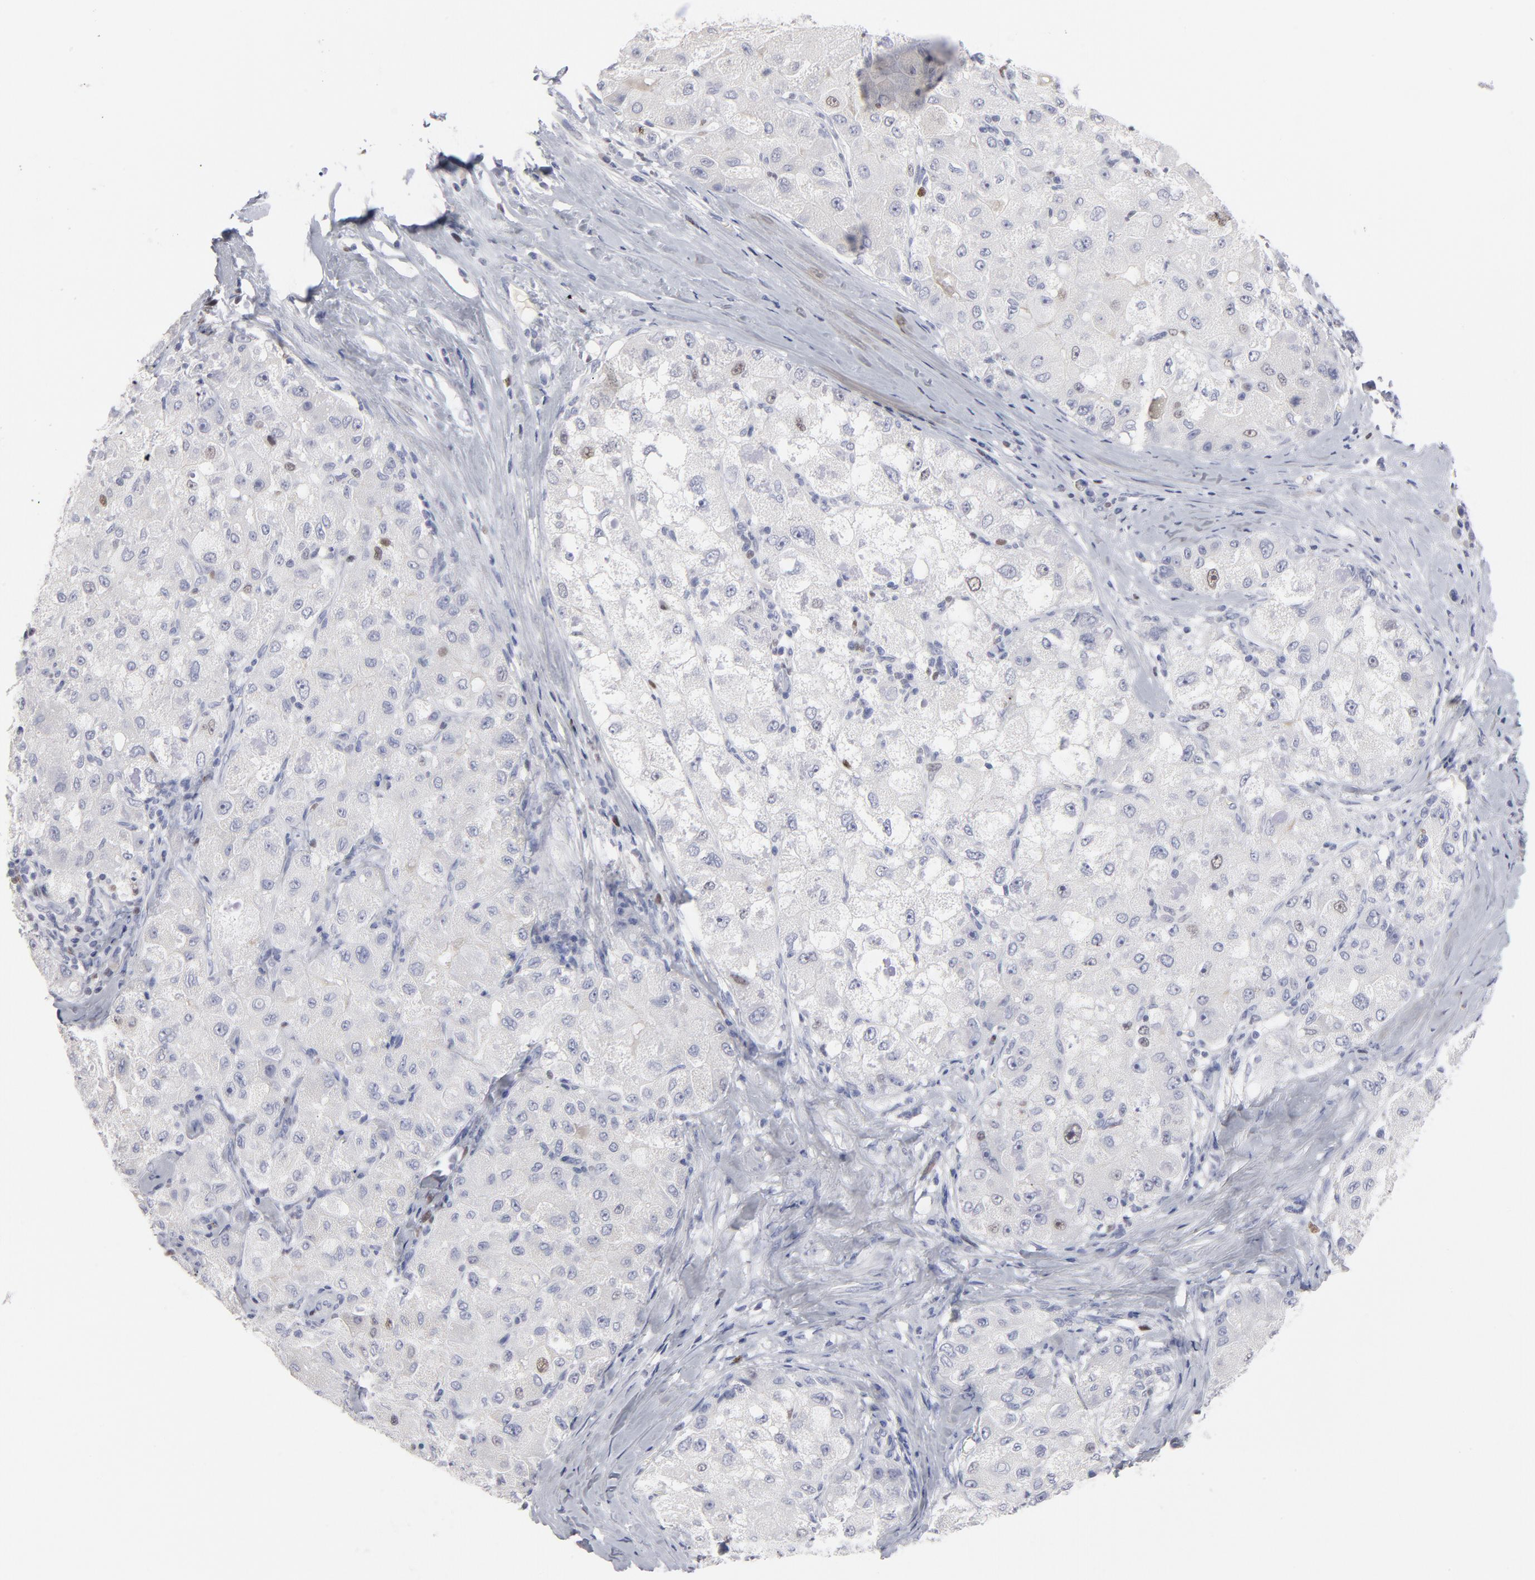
{"staining": {"intensity": "negative", "quantity": "none", "location": "none"}, "tissue": "liver cancer", "cell_type": "Tumor cells", "image_type": "cancer", "snomed": [{"axis": "morphology", "description": "Carcinoma, Hepatocellular, NOS"}, {"axis": "topography", "description": "Liver"}], "caption": "Immunohistochemistry histopathology image of liver cancer stained for a protein (brown), which displays no positivity in tumor cells.", "gene": "MCM7", "patient": {"sex": "male", "age": 80}}